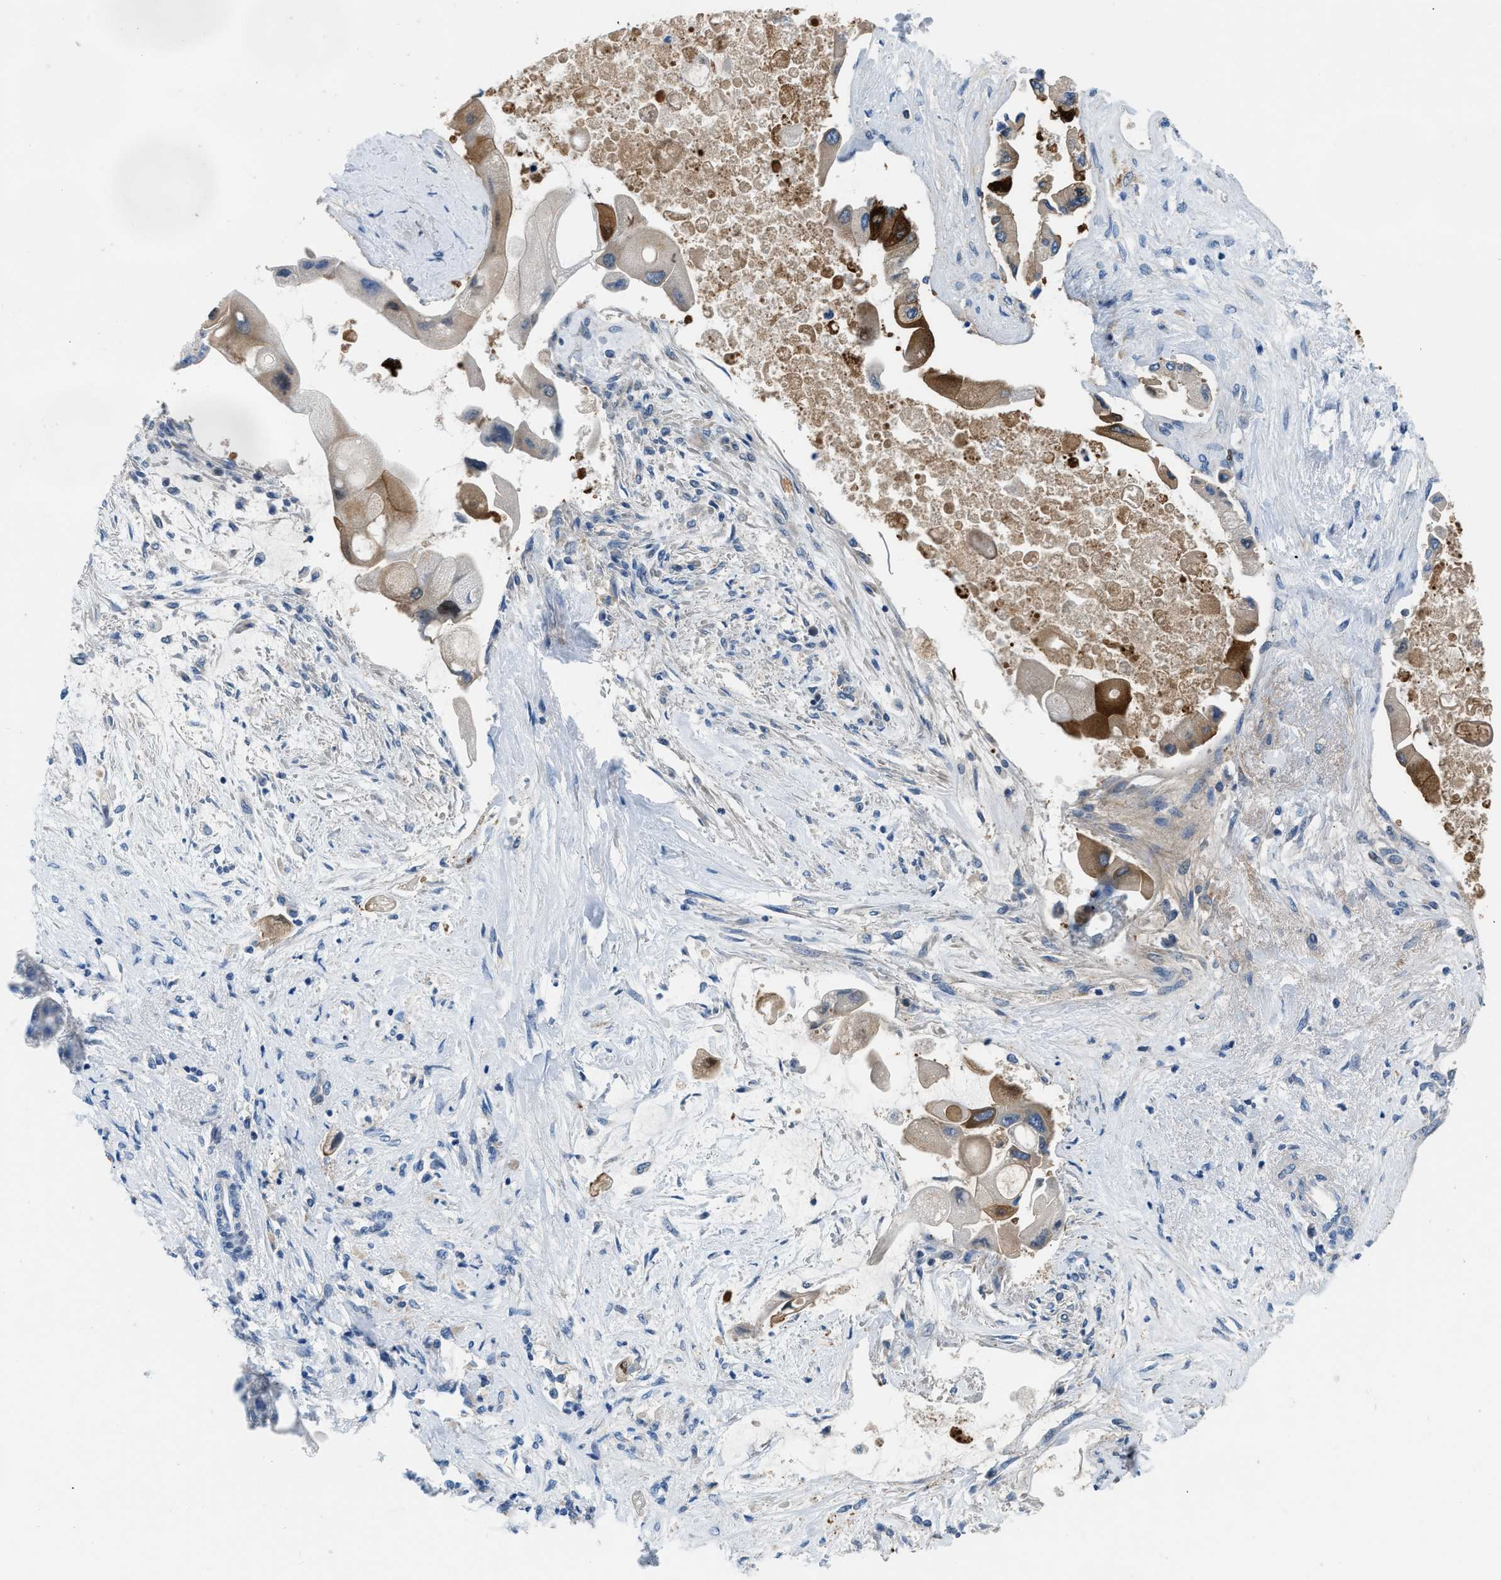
{"staining": {"intensity": "strong", "quantity": "<25%", "location": "cytoplasmic/membranous"}, "tissue": "liver cancer", "cell_type": "Tumor cells", "image_type": "cancer", "snomed": [{"axis": "morphology", "description": "Cholangiocarcinoma"}, {"axis": "topography", "description": "Liver"}], "caption": "An image showing strong cytoplasmic/membranous staining in approximately <25% of tumor cells in cholangiocarcinoma (liver), as visualized by brown immunohistochemical staining.", "gene": "PFKP", "patient": {"sex": "male", "age": 50}}